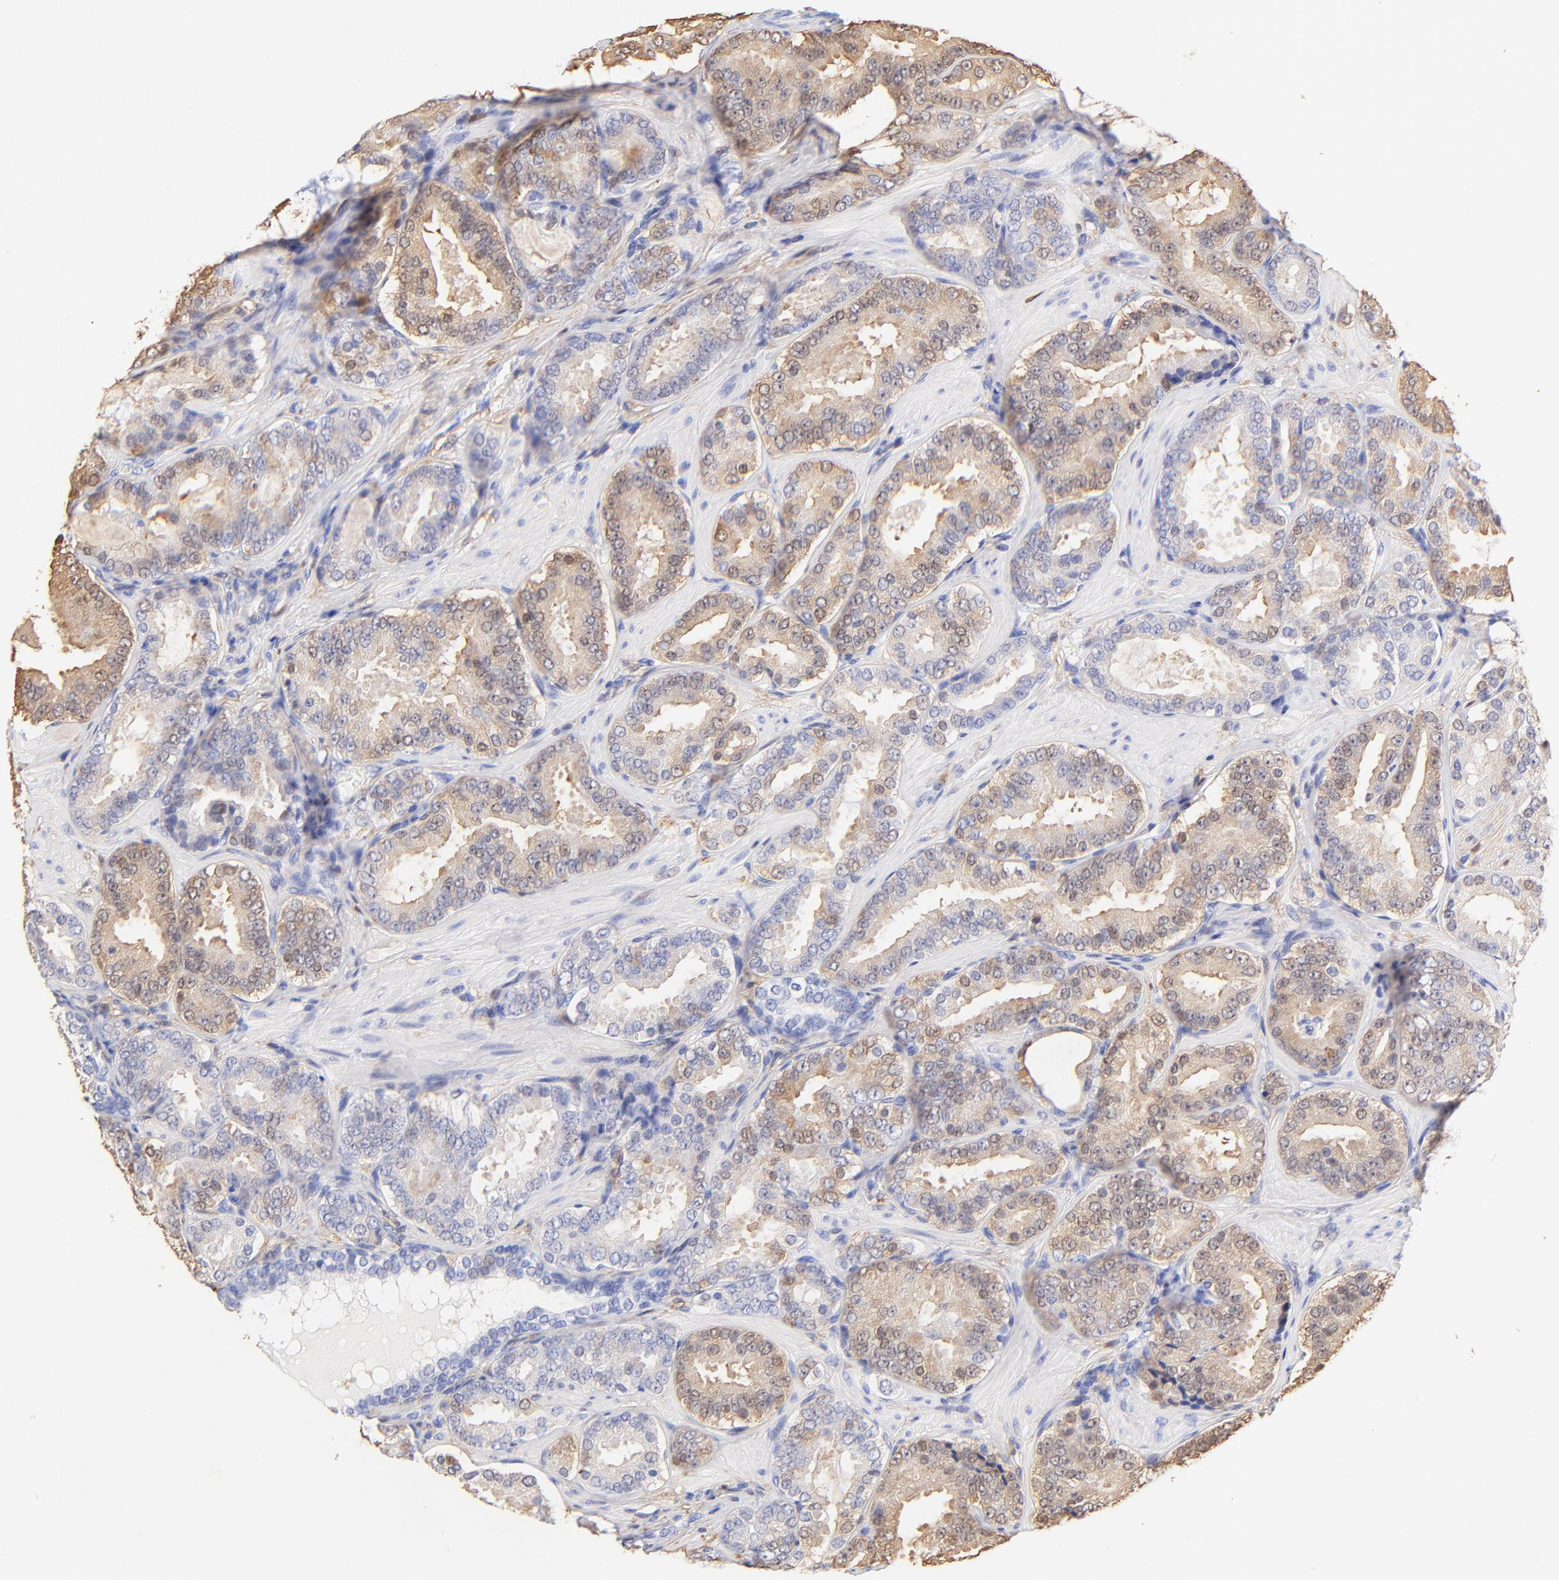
{"staining": {"intensity": "weak", "quantity": ">75%", "location": "cytoplasmic/membranous"}, "tissue": "prostate cancer", "cell_type": "Tumor cells", "image_type": "cancer", "snomed": [{"axis": "morphology", "description": "Adenocarcinoma, Low grade"}, {"axis": "topography", "description": "Prostate"}], "caption": "Immunohistochemistry staining of prostate adenocarcinoma (low-grade), which shows low levels of weak cytoplasmic/membranous staining in approximately >75% of tumor cells indicating weak cytoplasmic/membranous protein staining. The staining was performed using DAB (brown) for protein detection and nuclei were counterstained in hematoxylin (blue).", "gene": "ALDH1A1", "patient": {"sex": "male", "age": 59}}